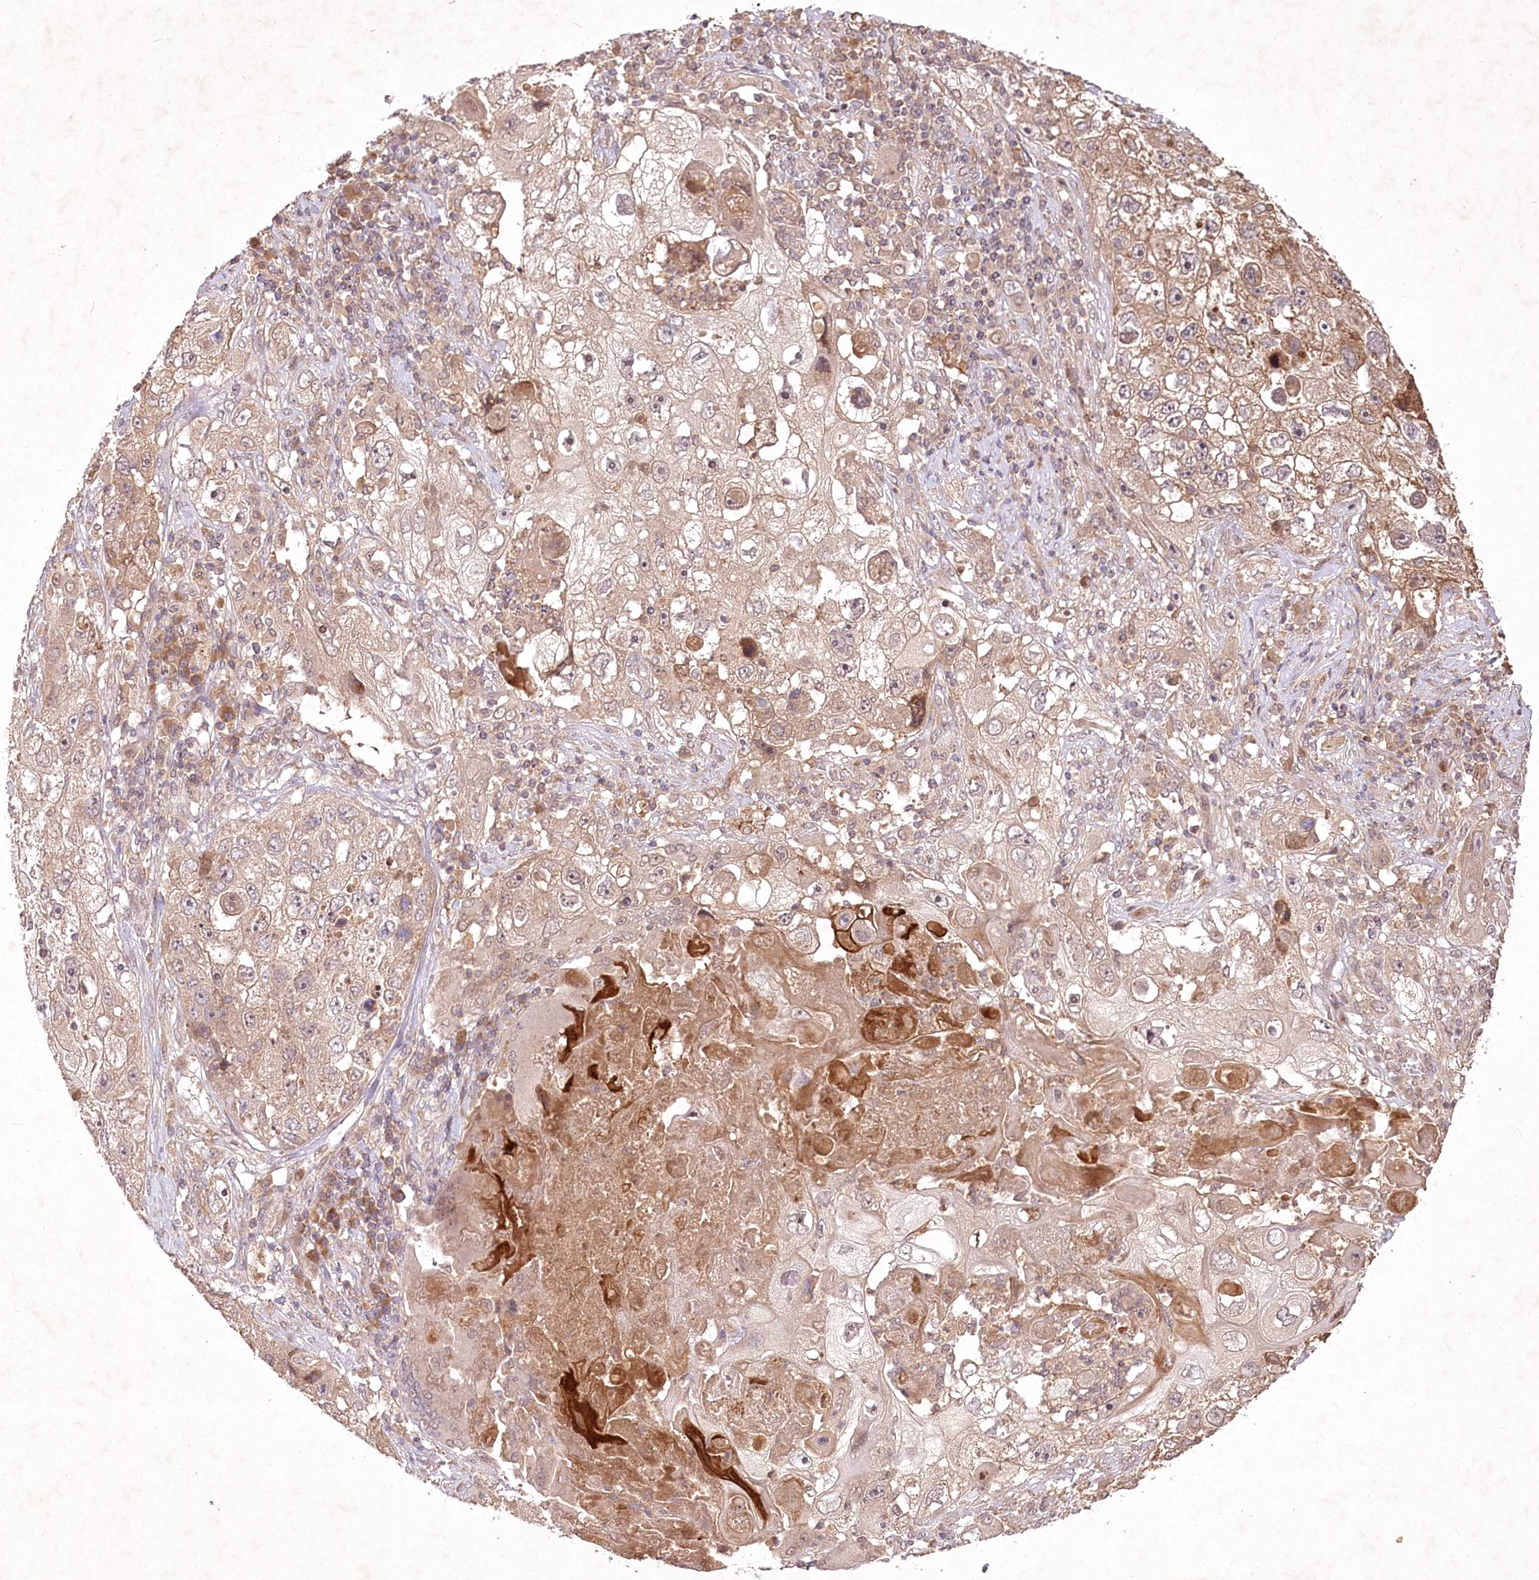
{"staining": {"intensity": "weak", "quantity": ">75%", "location": "cytoplasmic/membranous"}, "tissue": "lung cancer", "cell_type": "Tumor cells", "image_type": "cancer", "snomed": [{"axis": "morphology", "description": "Squamous cell carcinoma, NOS"}, {"axis": "topography", "description": "Lung"}], "caption": "Immunohistochemical staining of human lung cancer (squamous cell carcinoma) shows low levels of weak cytoplasmic/membranous expression in about >75% of tumor cells.", "gene": "IRAK1BP1", "patient": {"sex": "male", "age": 61}}